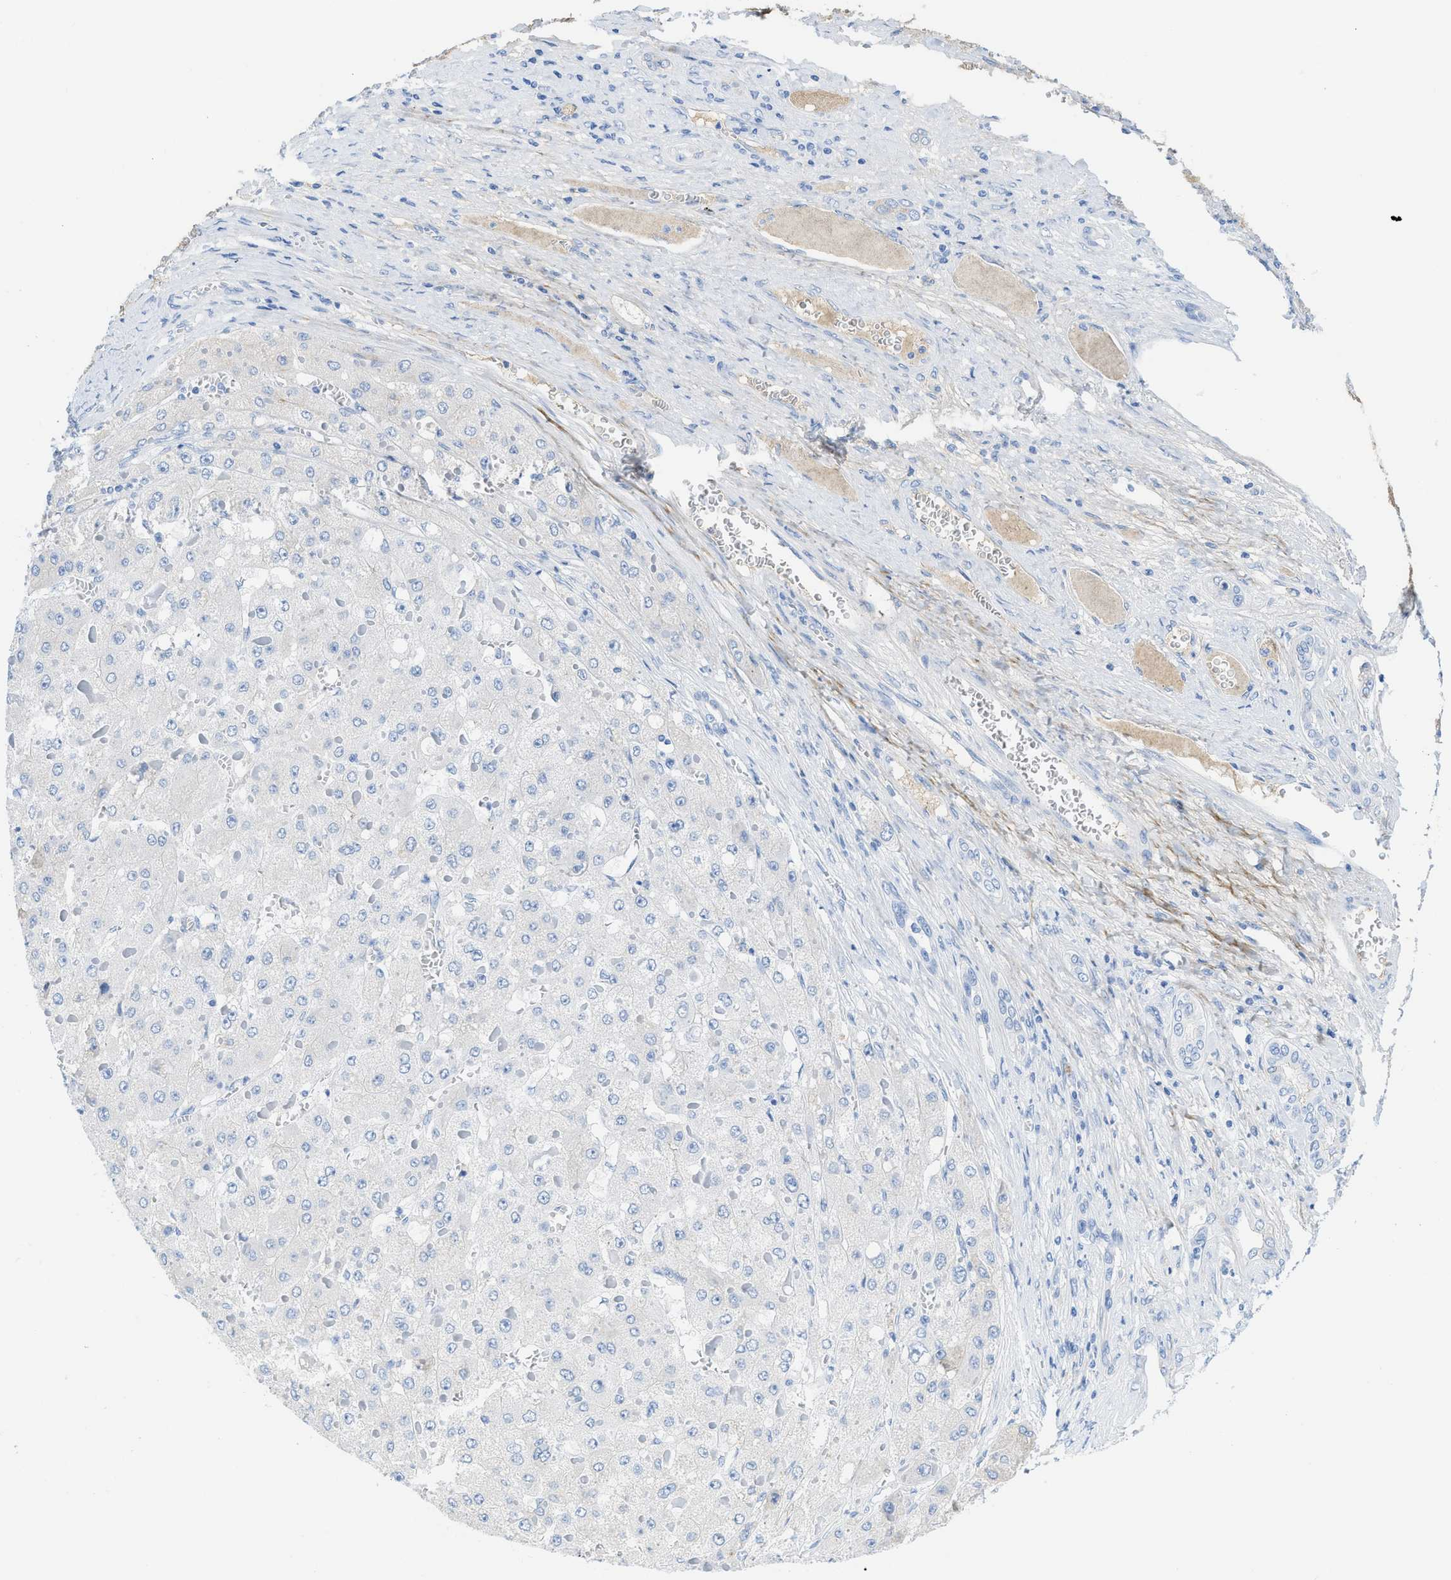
{"staining": {"intensity": "negative", "quantity": "none", "location": "none"}, "tissue": "liver cancer", "cell_type": "Tumor cells", "image_type": "cancer", "snomed": [{"axis": "morphology", "description": "Carcinoma, Hepatocellular, NOS"}, {"axis": "topography", "description": "Liver"}], "caption": "The photomicrograph displays no significant expression in tumor cells of hepatocellular carcinoma (liver).", "gene": "COL3A1", "patient": {"sex": "female", "age": 73}}